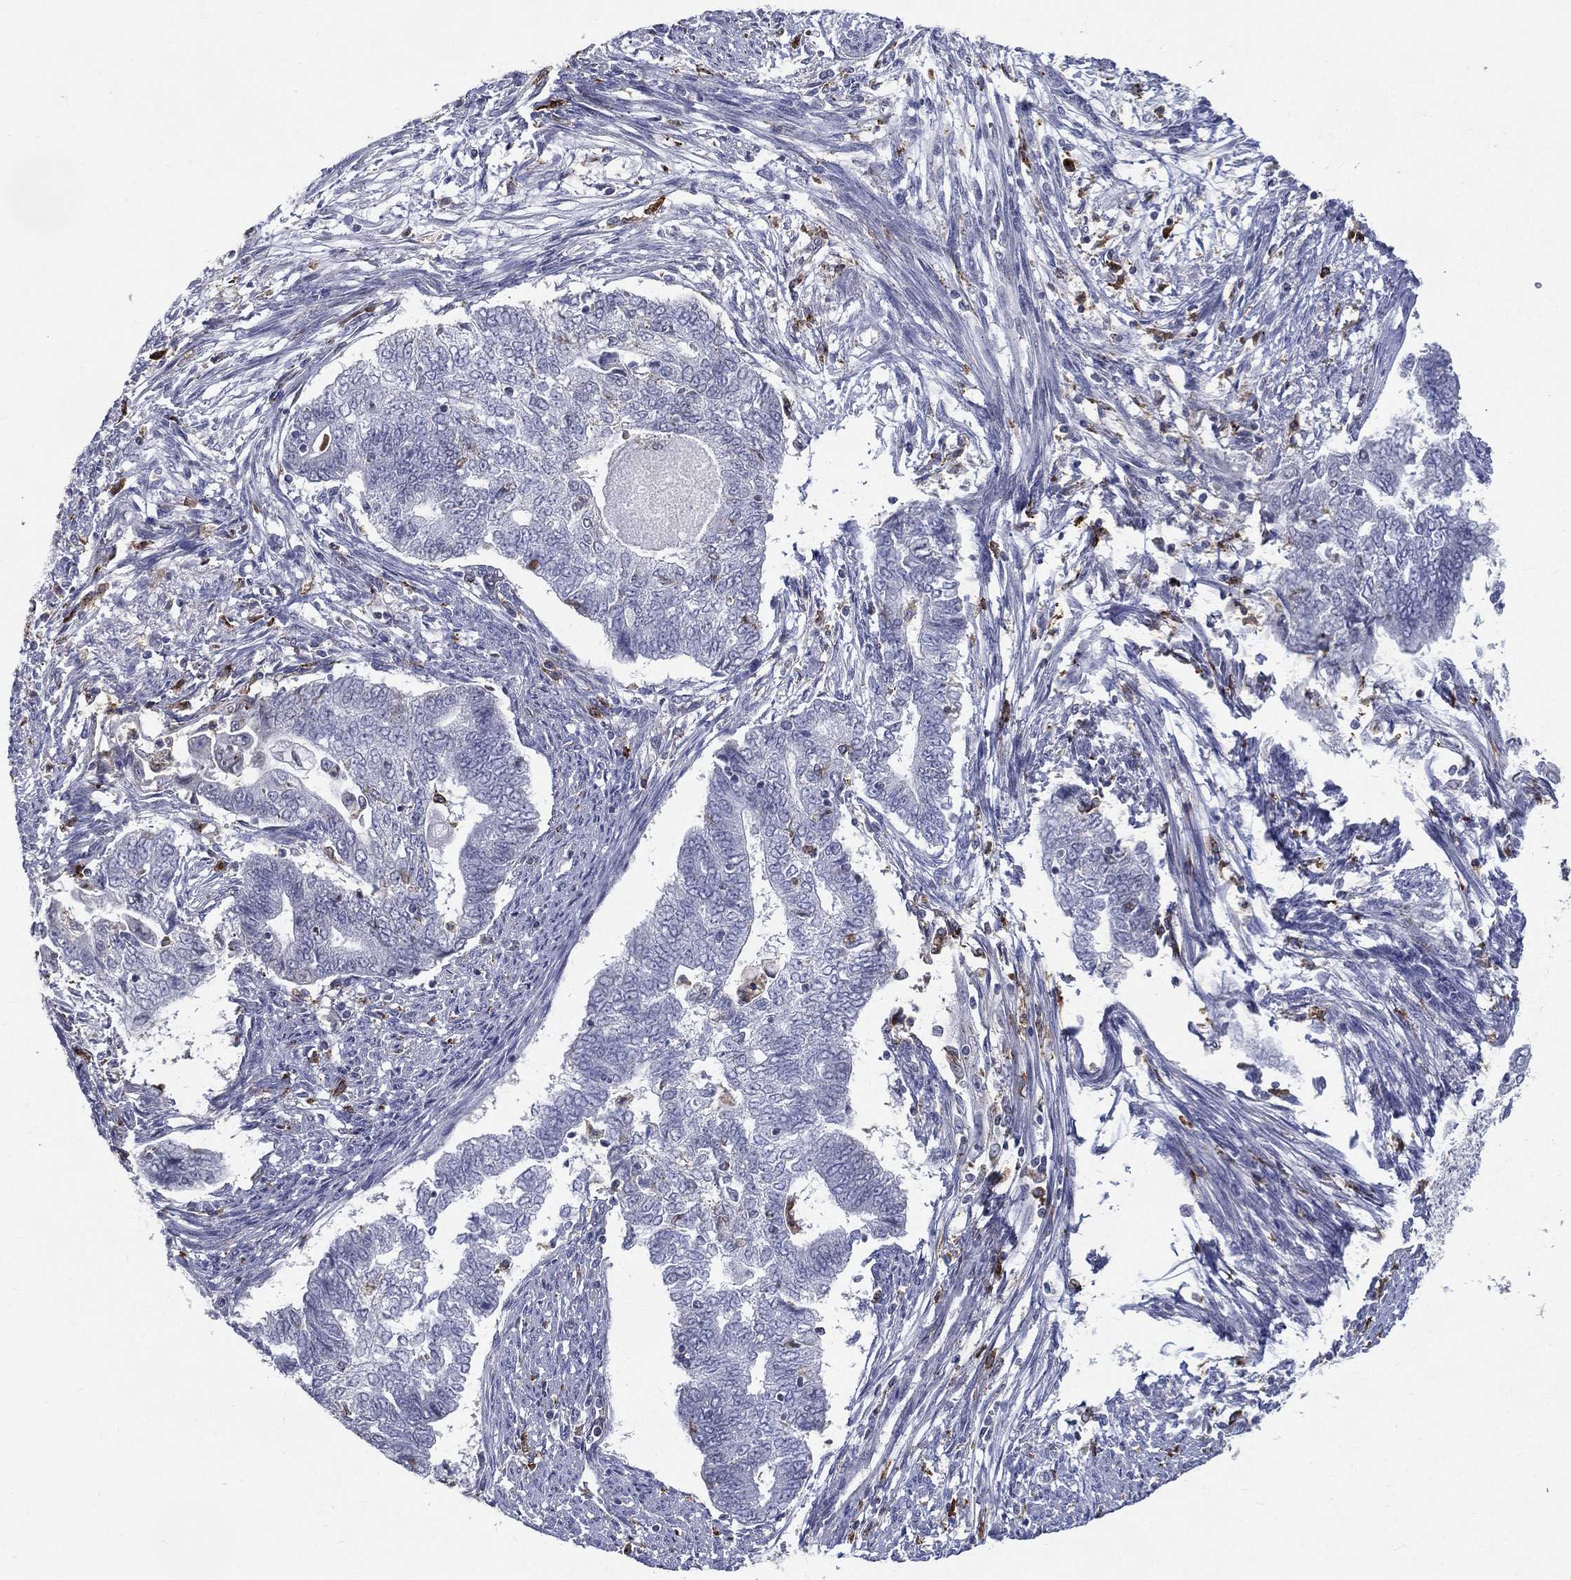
{"staining": {"intensity": "negative", "quantity": "none", "location": "none"}, "tissue": "endometrial cancer", "cell_type": "Tumor cells", "image_type": "cancer", "snomed": [{"axis": "morphology", "description": "Adenocarcinoma, NOS"}, {"axis": "topography", "description": "Endometrium"}], "caption": "The image shows no significant positivity in tumor cells of endometrial adenocarcinoma.", "gene": "EVI2B", "patient": {"sex": "female", "age": 65}}